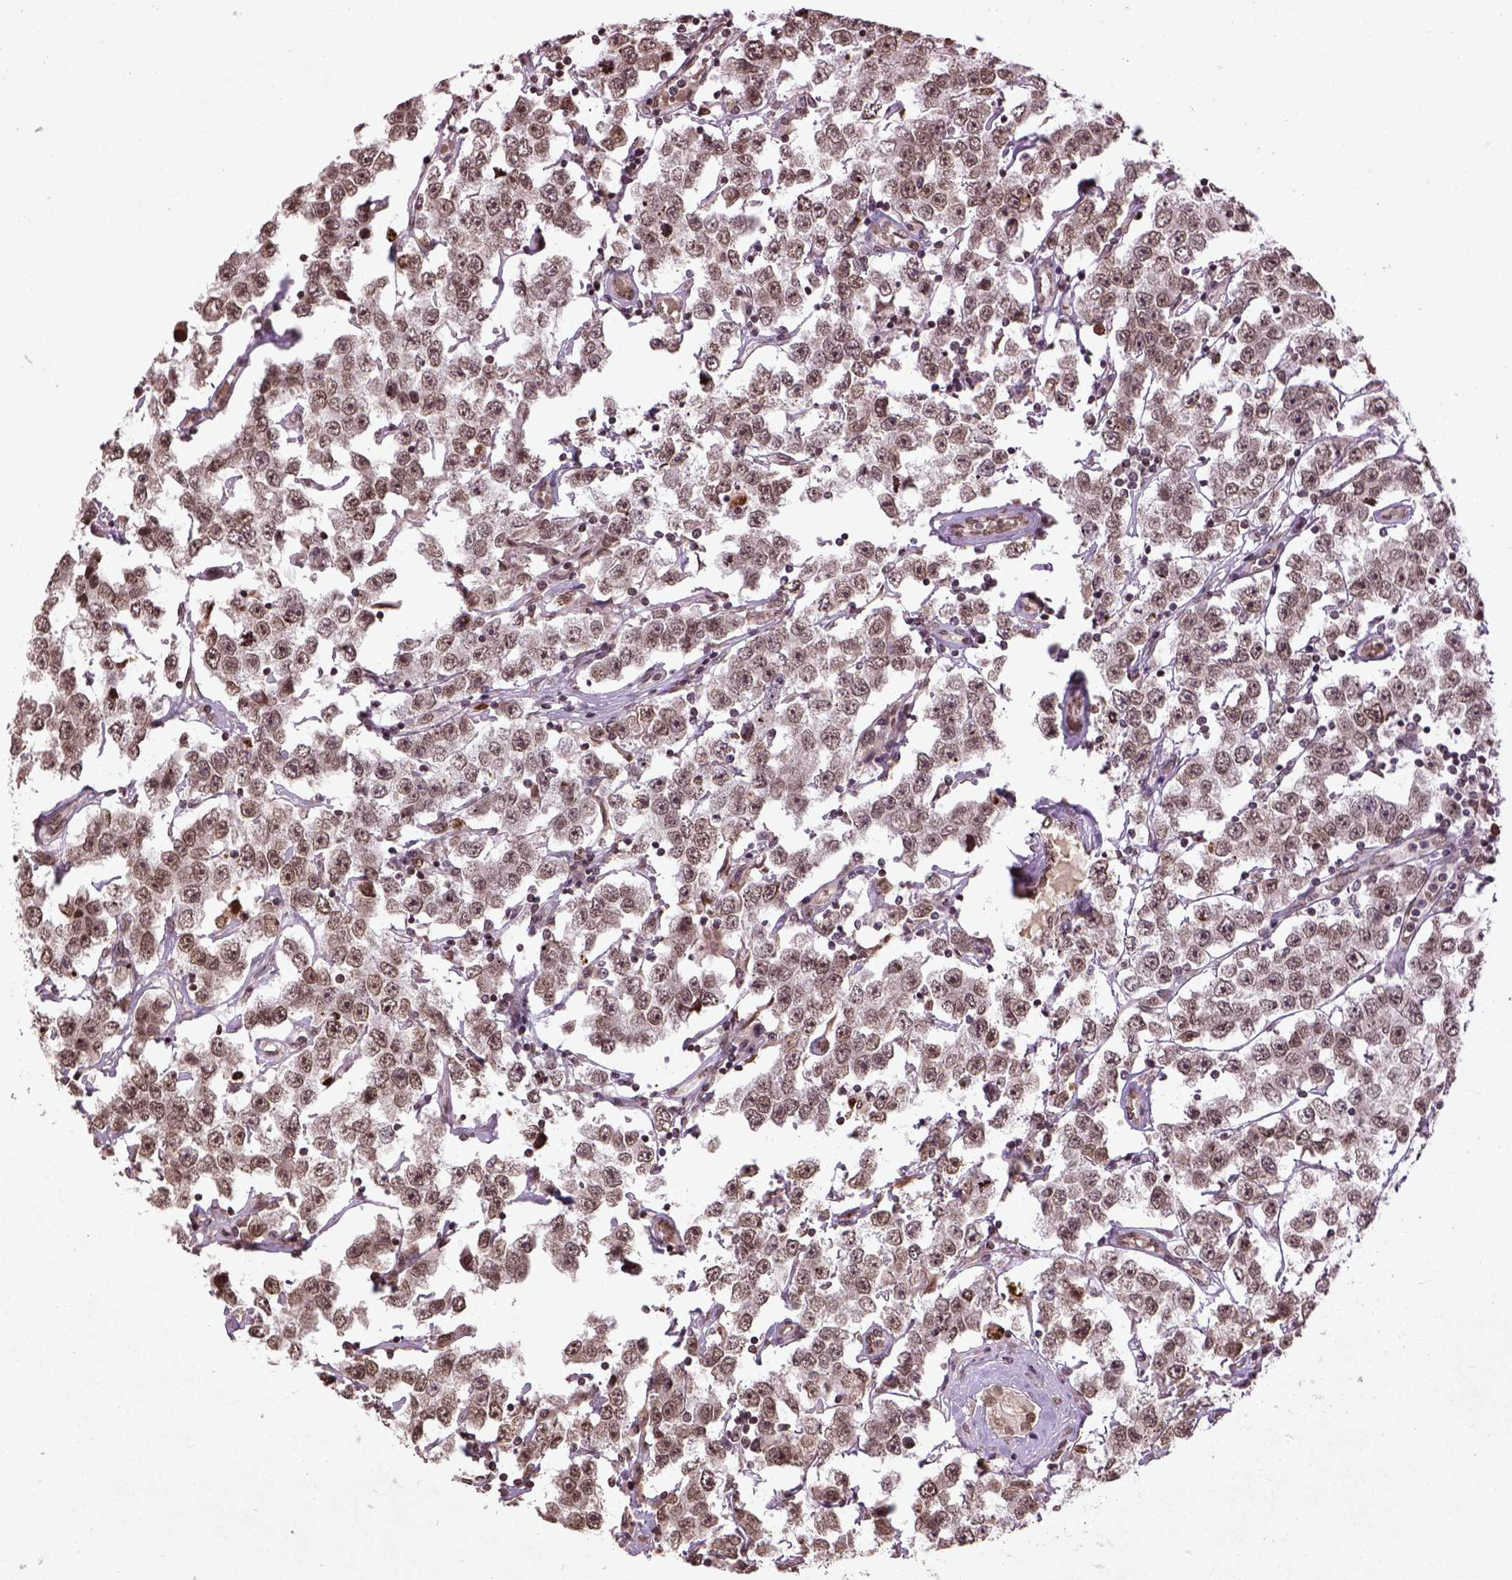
{"staining": {"intensity": "moderate", "quantity": ">75%", "location": "nuclear"}, "tissue": "testis cancer", "cell_type": "Tumor cells", "image_type": "cancer", "snomed": [{"axis": "morphology", "description": "Seminoma, NOS"}, {"axis": "topography", "description": "Testis"}], "caption": "The histopathology image exhibits a brown stain indicating the presence of a protein in the nuclear of tumor cells in testis cancer (seminoma). (IHC, brightfield microscopy, high magnification).", "gene": "BANF1", "patient": {"sex": "male", "age": 52}}